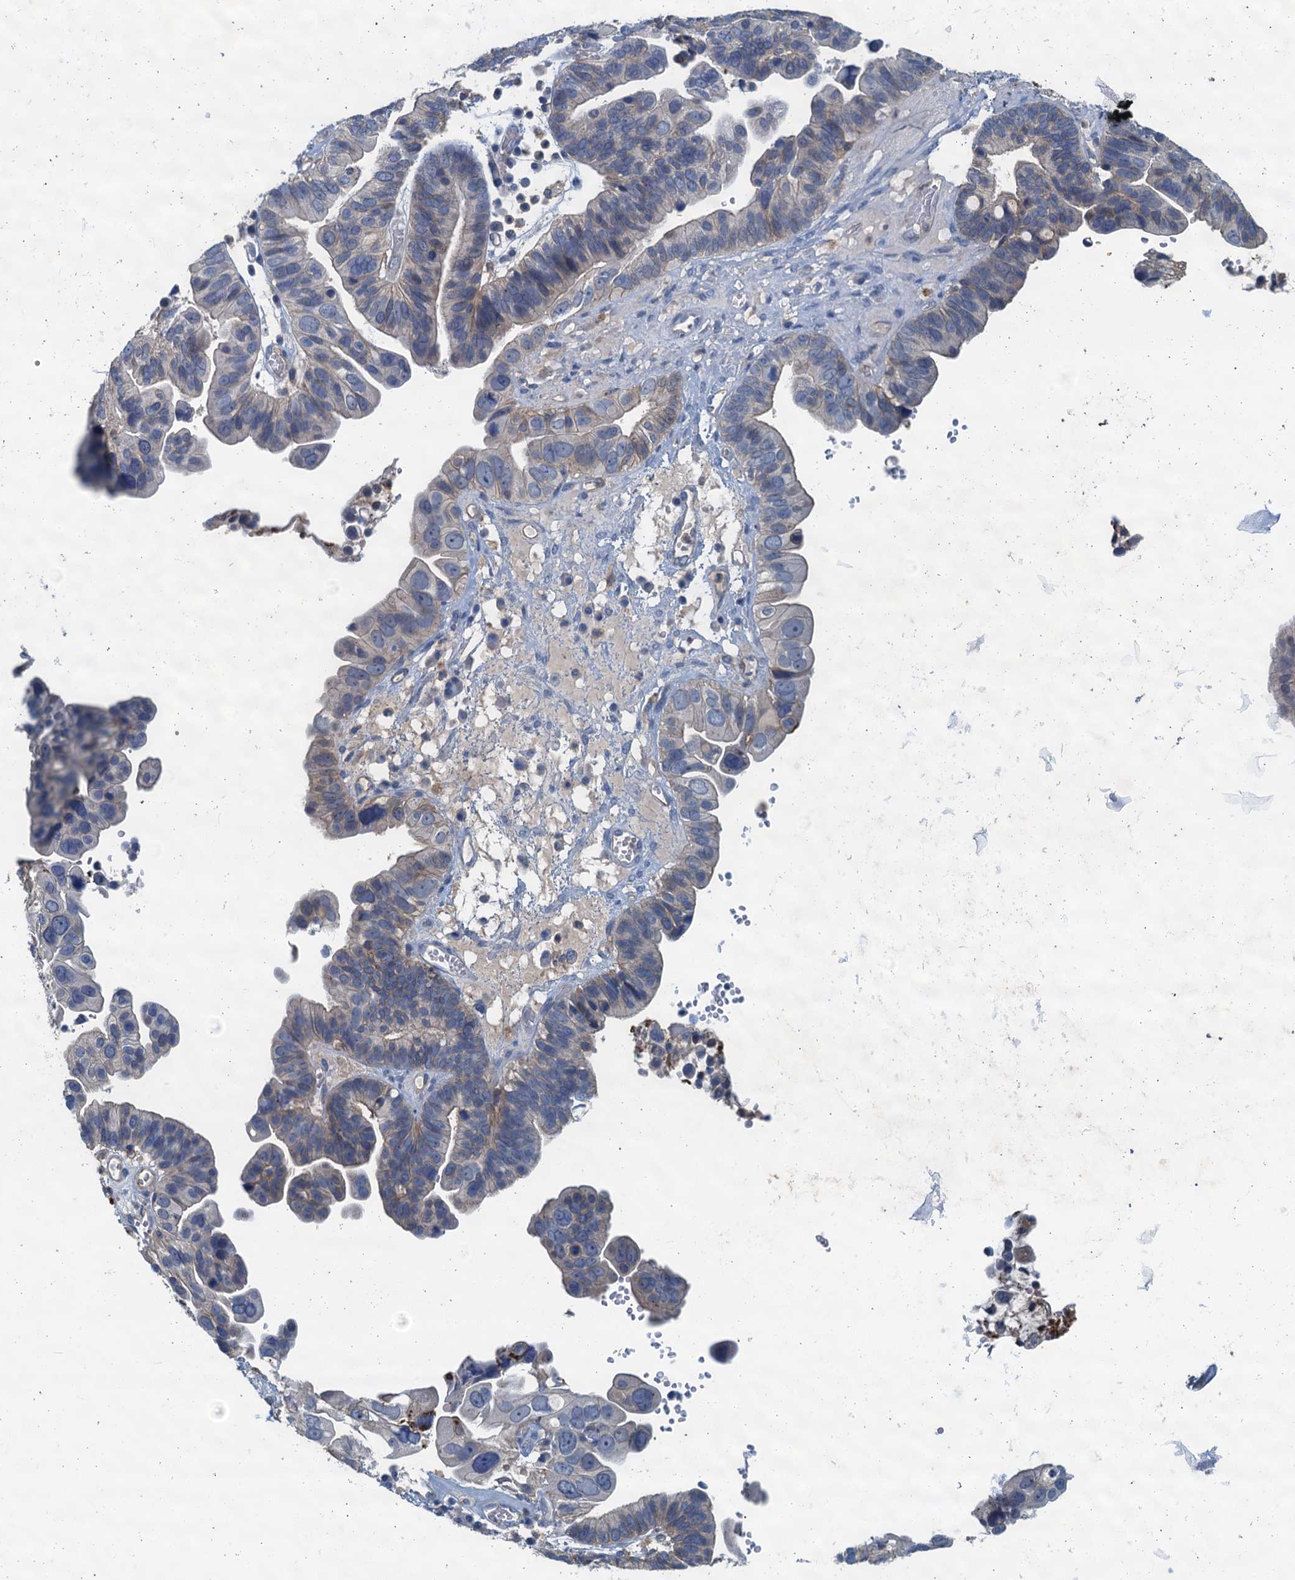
{"staining": {"intensity": "negative", "quantity": "none", "location": "none"}, "tissue": "ovarian cancer", "cell_type": "Tumor cells", "image_type": "cancer", "snomed": [{"axis": "morphology", "description": "Cystadenocarcinoma, serous, NOS"}, {"axis": "topography", "description": "Ovary"}], "caption": "Tumor cells show no significant protein staining in ovarian cancer (serous cystadenocarcinoma).", "gene": "THAP10", "patient": {"sex": "female", "age": 56}}